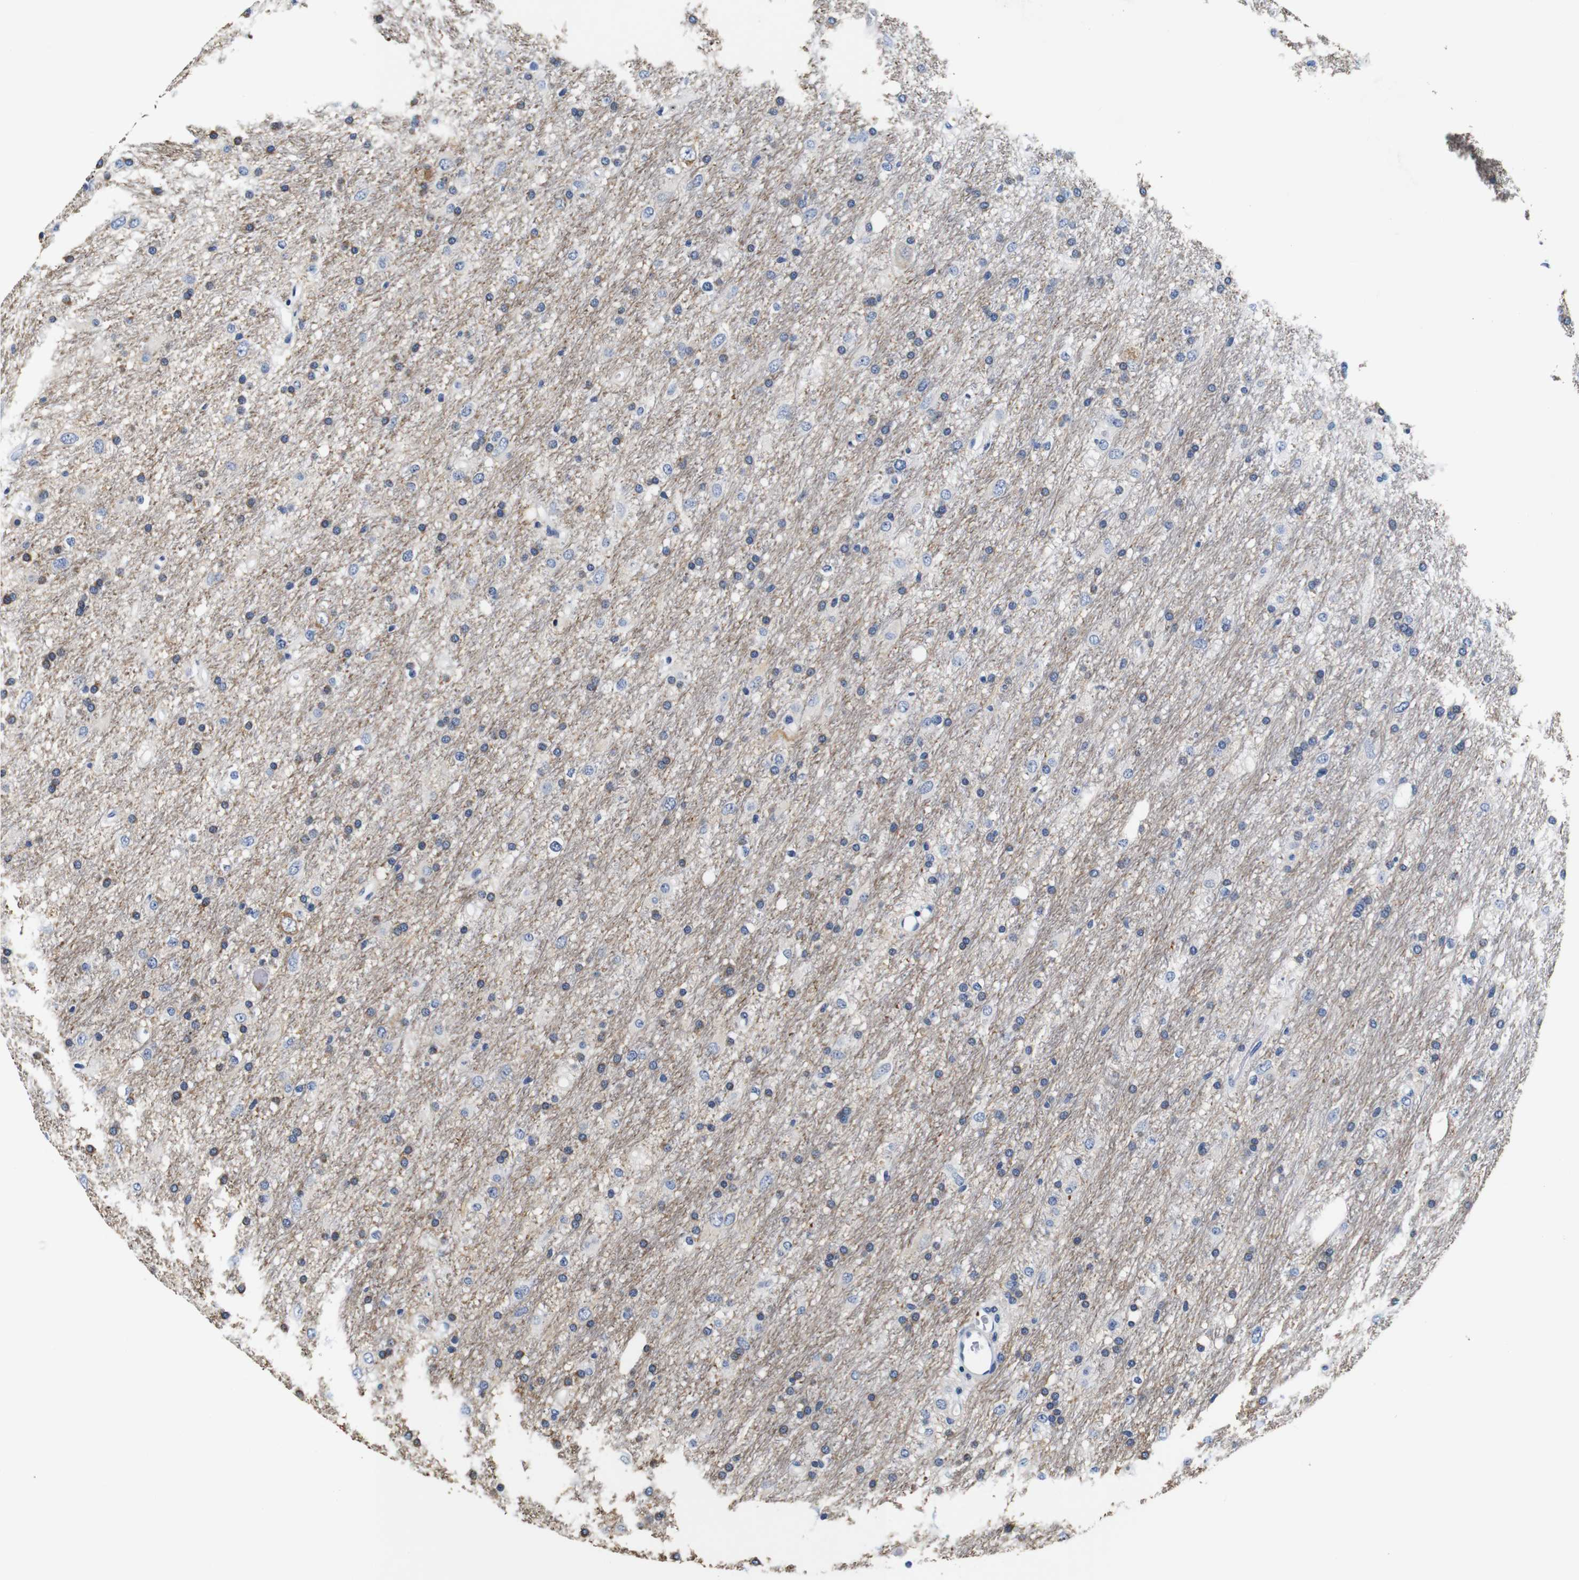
{"staining": {"intensity": "negative", "quantity": "none", "location": "none"}, "tissue": "glioma", "cell_type": "Tumor cells", "image_type": "cancer", "snomed": [{"axis": "morphology", "description": "Glioma, malignant, Low grade"}, {"axis": "topography", "description": "Brain"}], "caption": "Tumor cells show no significant protein expression in malignant glioma (low-grade).", "gene": "GP1BA", "patient": {"sex": "male", "age": 77}}